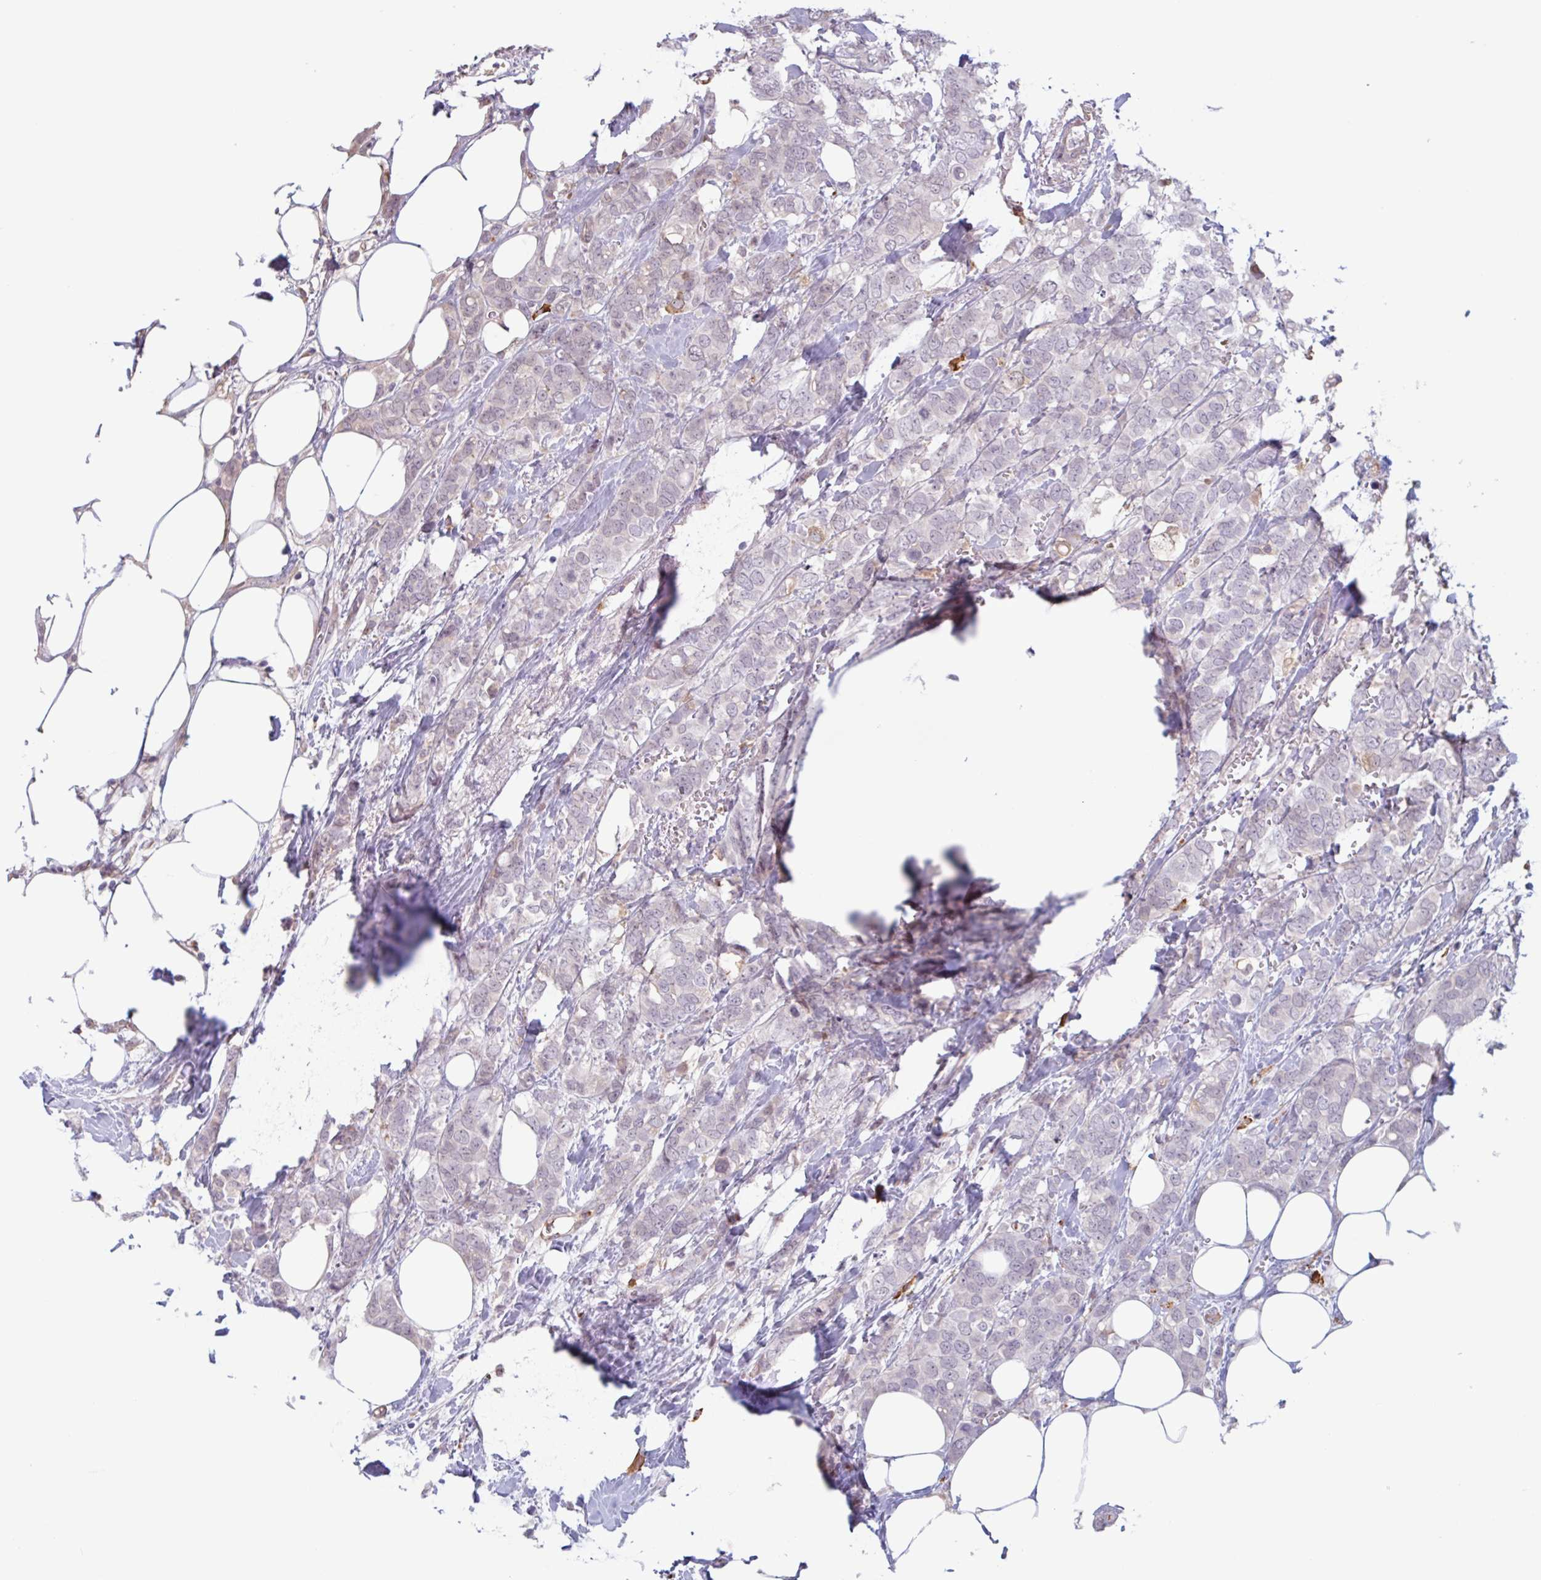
{"staining": {"intensity": "negative", "quantity": "none", "location": "none"}, "tissue": "breast cancer", "cell_type": "Tumor cells", "image_type": "cancer", "snomed": [{"axis": "morphology", "description": "Lobular carcinoma"}, {"axis": "topography", "description": "Breast"}], "caption": "This is an immunohistochemistry (IHC) photomicrograph of lobular carcinoma (breast). There is no positivity in tumor cells.", "gene": "TAF1D", "patient": {"sex": "female", "age": 91}}